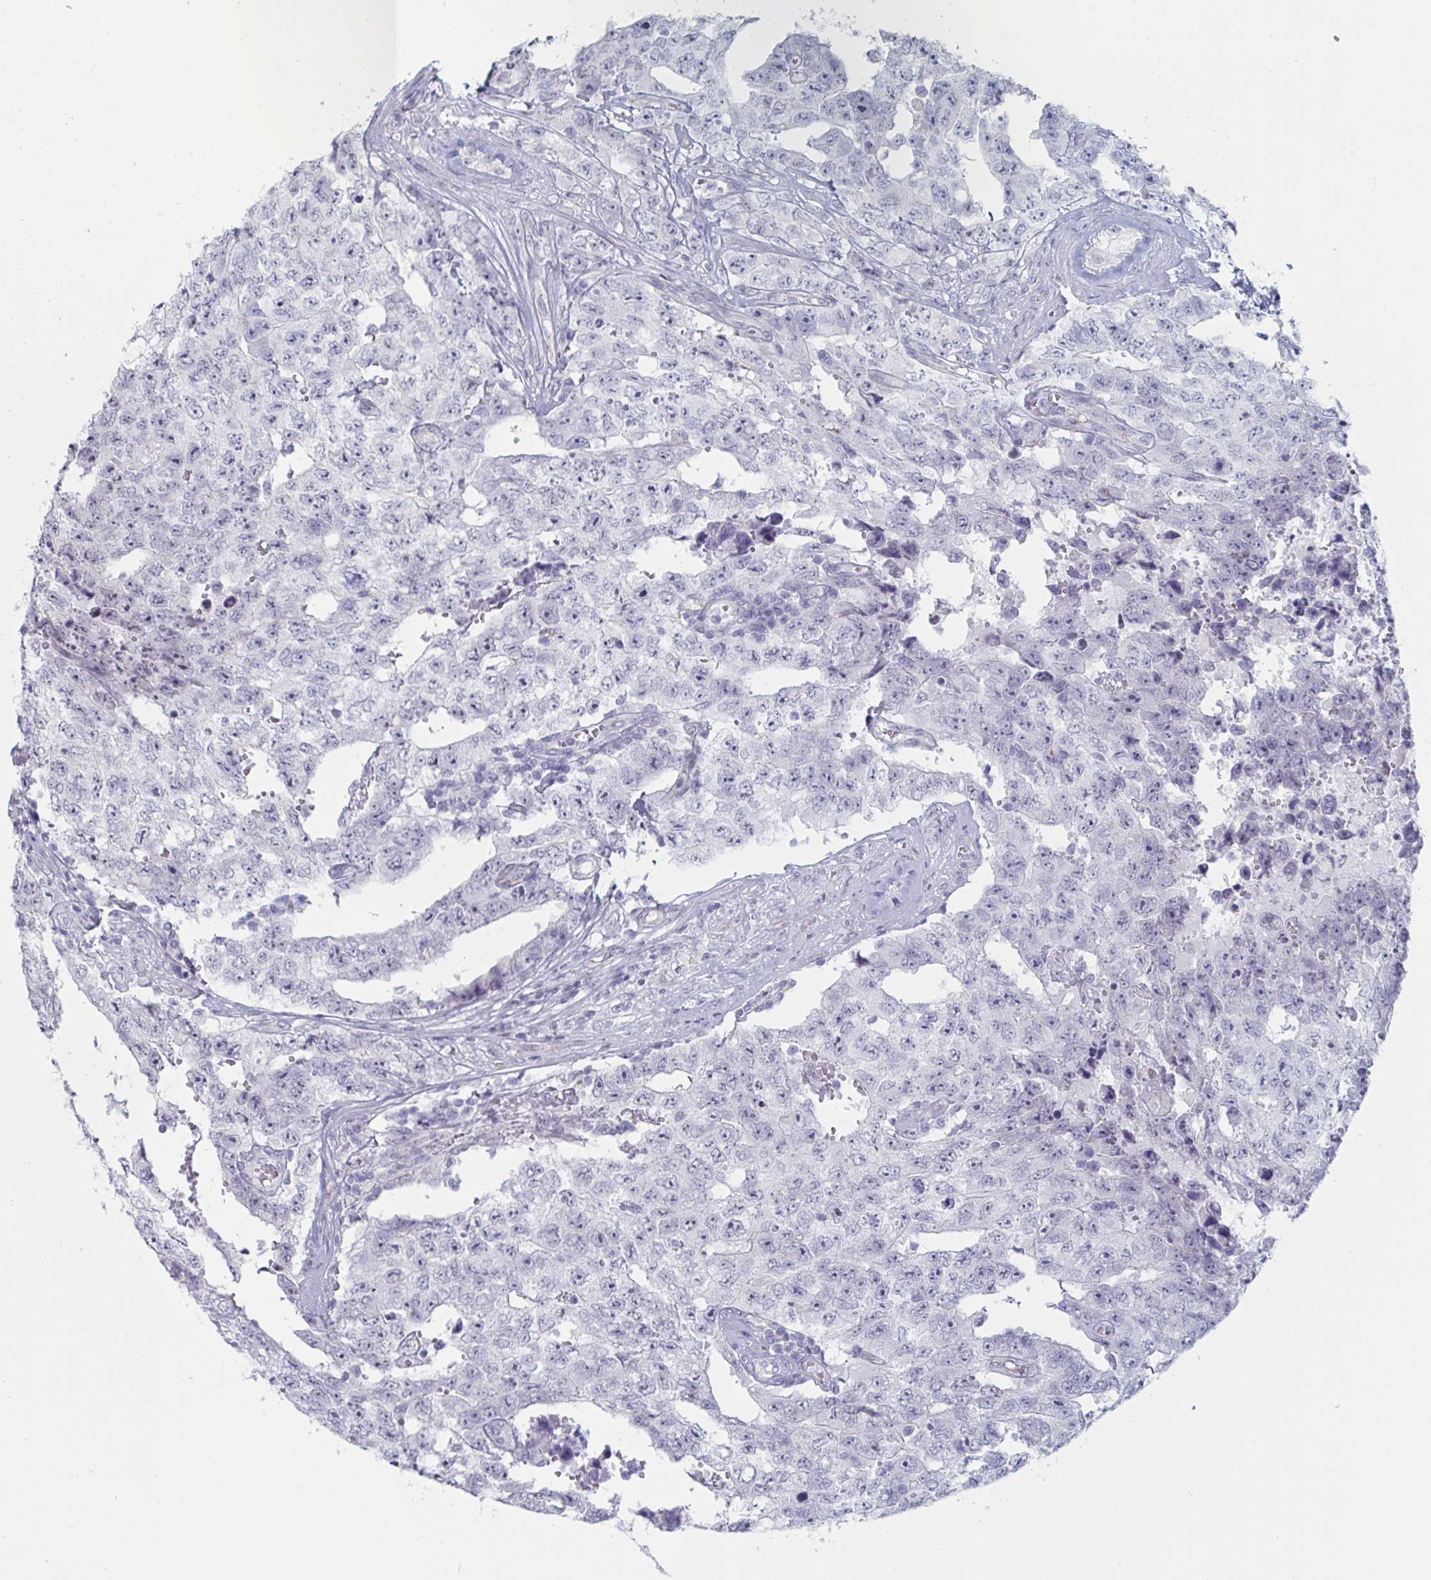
{"staining": {"intensity": "negative", "quantity": "none", "location": "none"}, "tissue": "testis cancer", "cell_type": "Tumor cells", "image_type": "cancer", "snomed": [{"axis": "morphology", "description": "Normal tissue, NOS"}, {"axis": "morphology", "description": "Carcinoma, Embryonal, NOS"}, {"axis": "topography", "description": "Testis"}, {"axis": "topography", "description": "Epididymis"}], "caption": "A histopathology image of human embryonal carcinoma (testis) is negative for staining in tumor cells.", "gene": "FOXA1", "patient": {"sex": "male", "age": 25}}